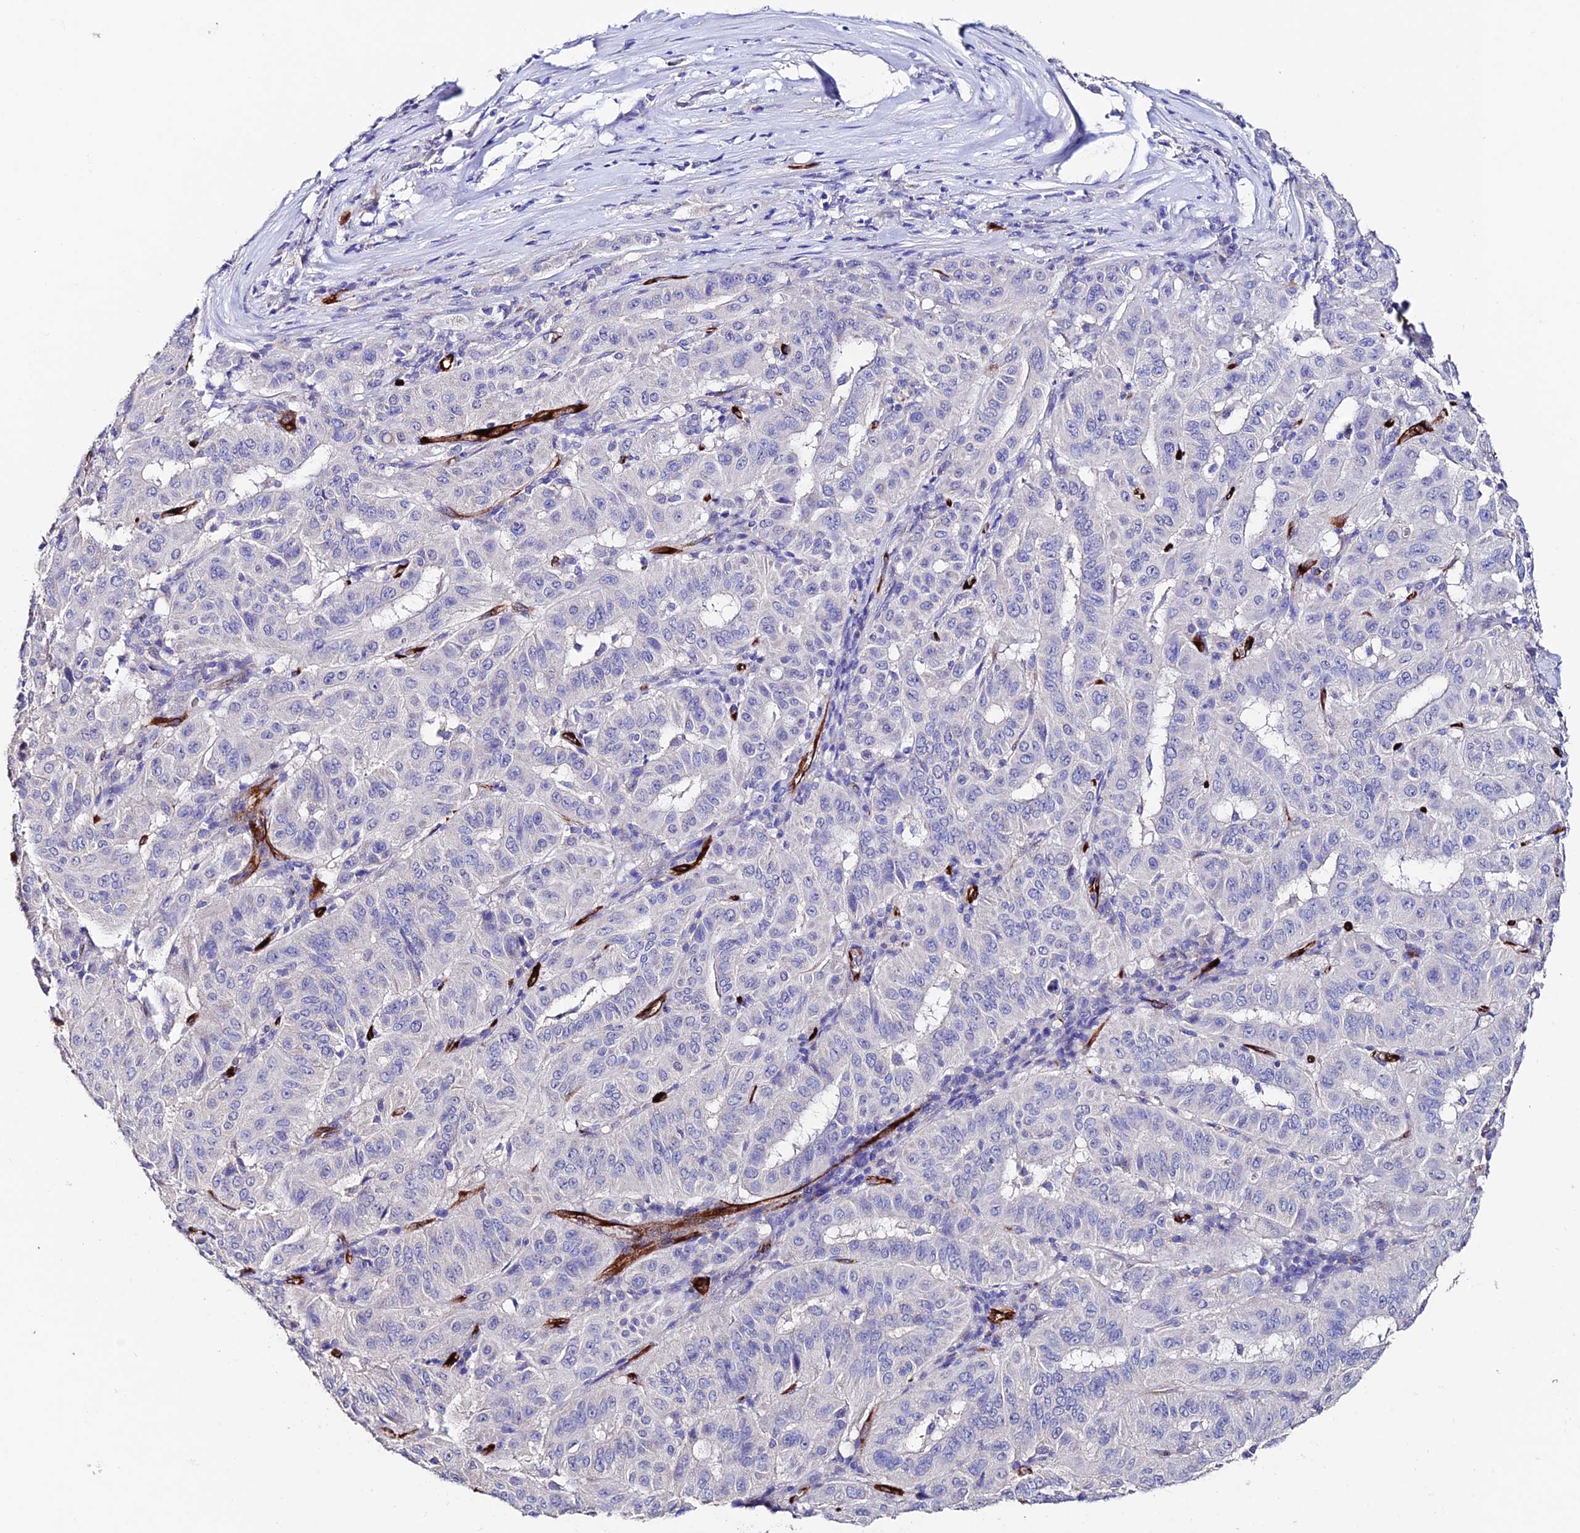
{"staining": {"intensity": "negative", "quantity": "none", "location": "none"}, "tissue": "pancreatic cancer", "cell_type": "Tumor cells", "image_type": "cancer", "snomed": [{"axis": "morphology", "description": "Adenocarcinoma, NOS"}, {"axis": "topography", "description": "Pancreas"}], "caption": "Tumor cells show no significant positivity in pancreatic cancer (adenocarcinoma).", "gene": "ESM1", "patient": {"sex": "male", "age": 63}}